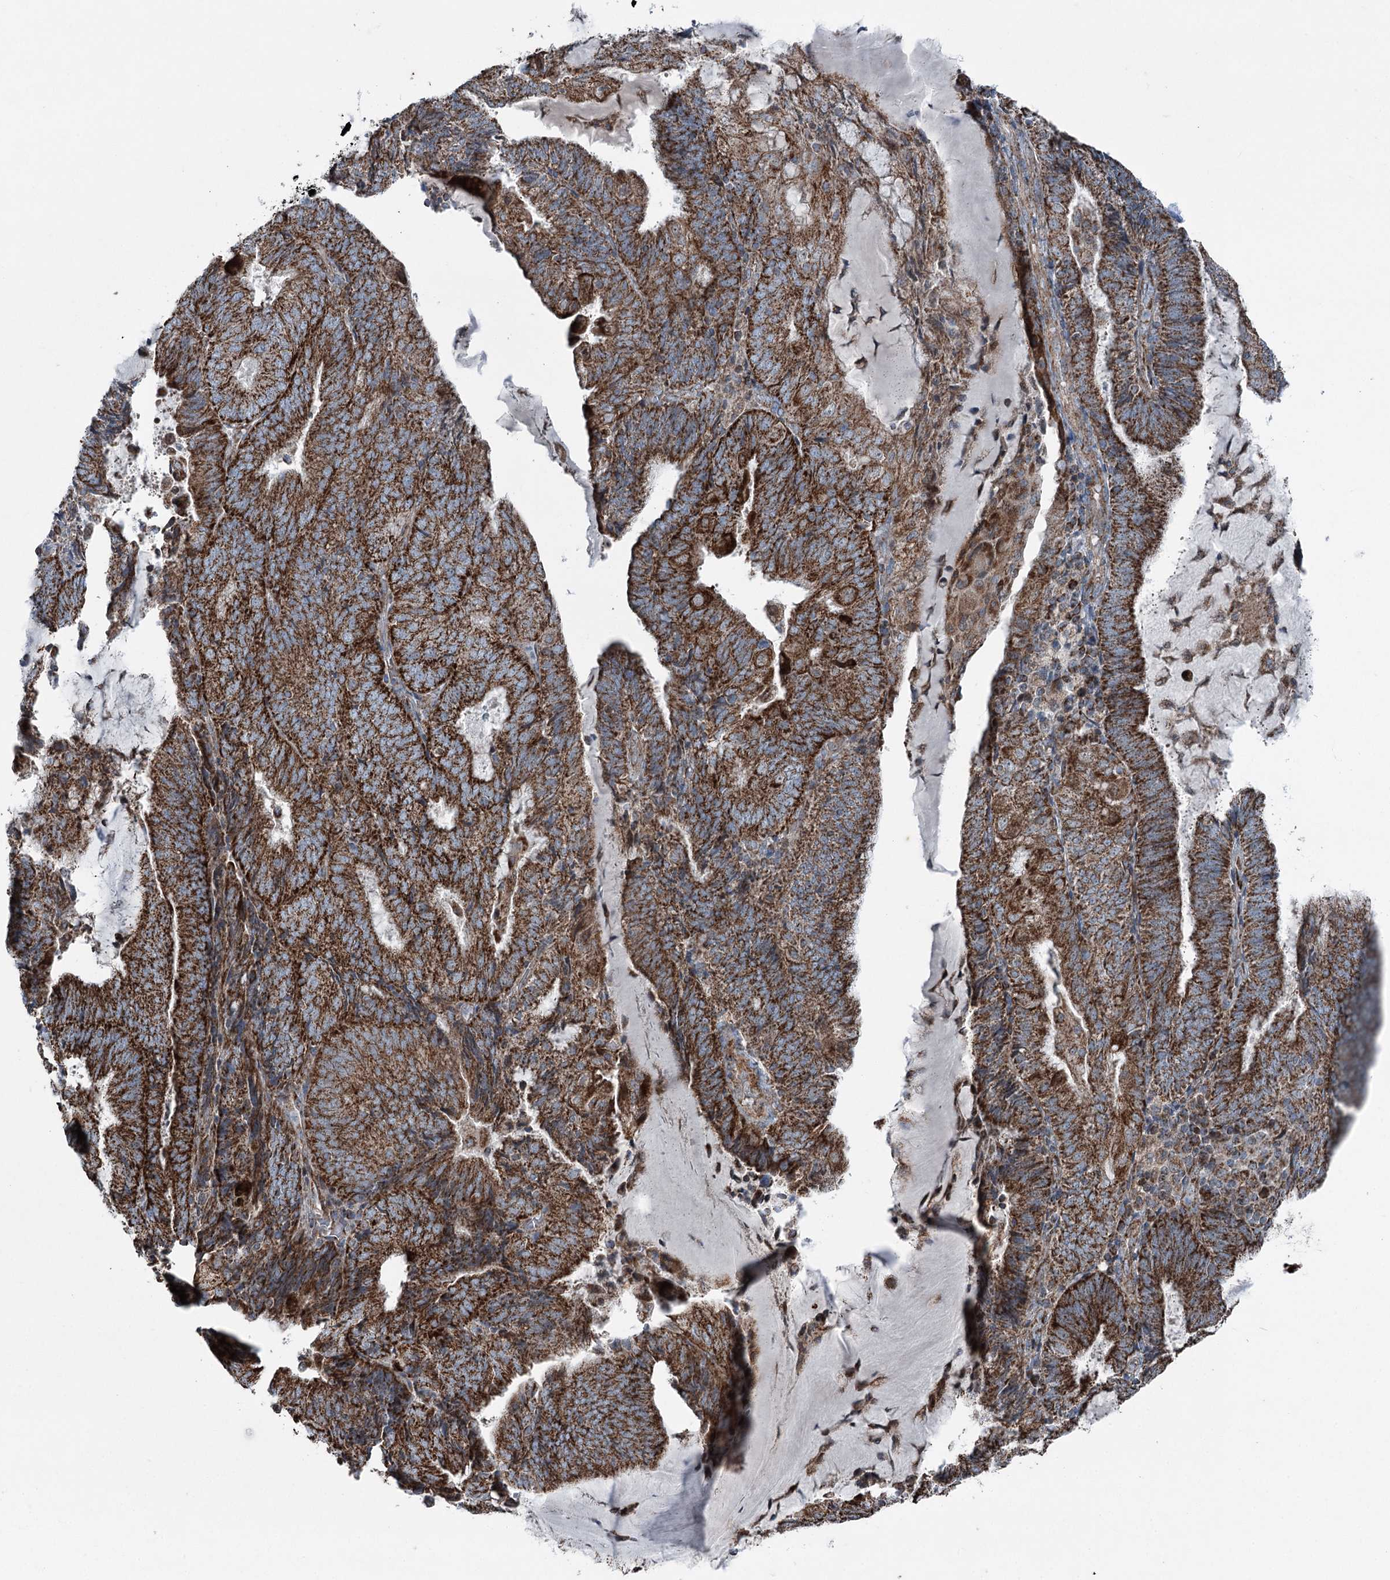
{"staining": {"intensity": "strong", "quantity": ">75%", "location": "cytoplasmic/membranous"}, "tissue": "endometrial cancer", "cell_type": "Tumor cells", "image_type": "cancer", "snomed": [{"axis": "morphology", "description": "Adenocarcinoma, NOS"}, {"axis": "topography", "description": "Endometrium"}], "caption": "This micrograph displays IHC staining of human endometrial adenocarcinoma, with high strong cytoplasmic/membranous positivity in approximately >75% of tumor cells.", "gene": "UCN3", "patient": {"sex": "female", "age": 81}}